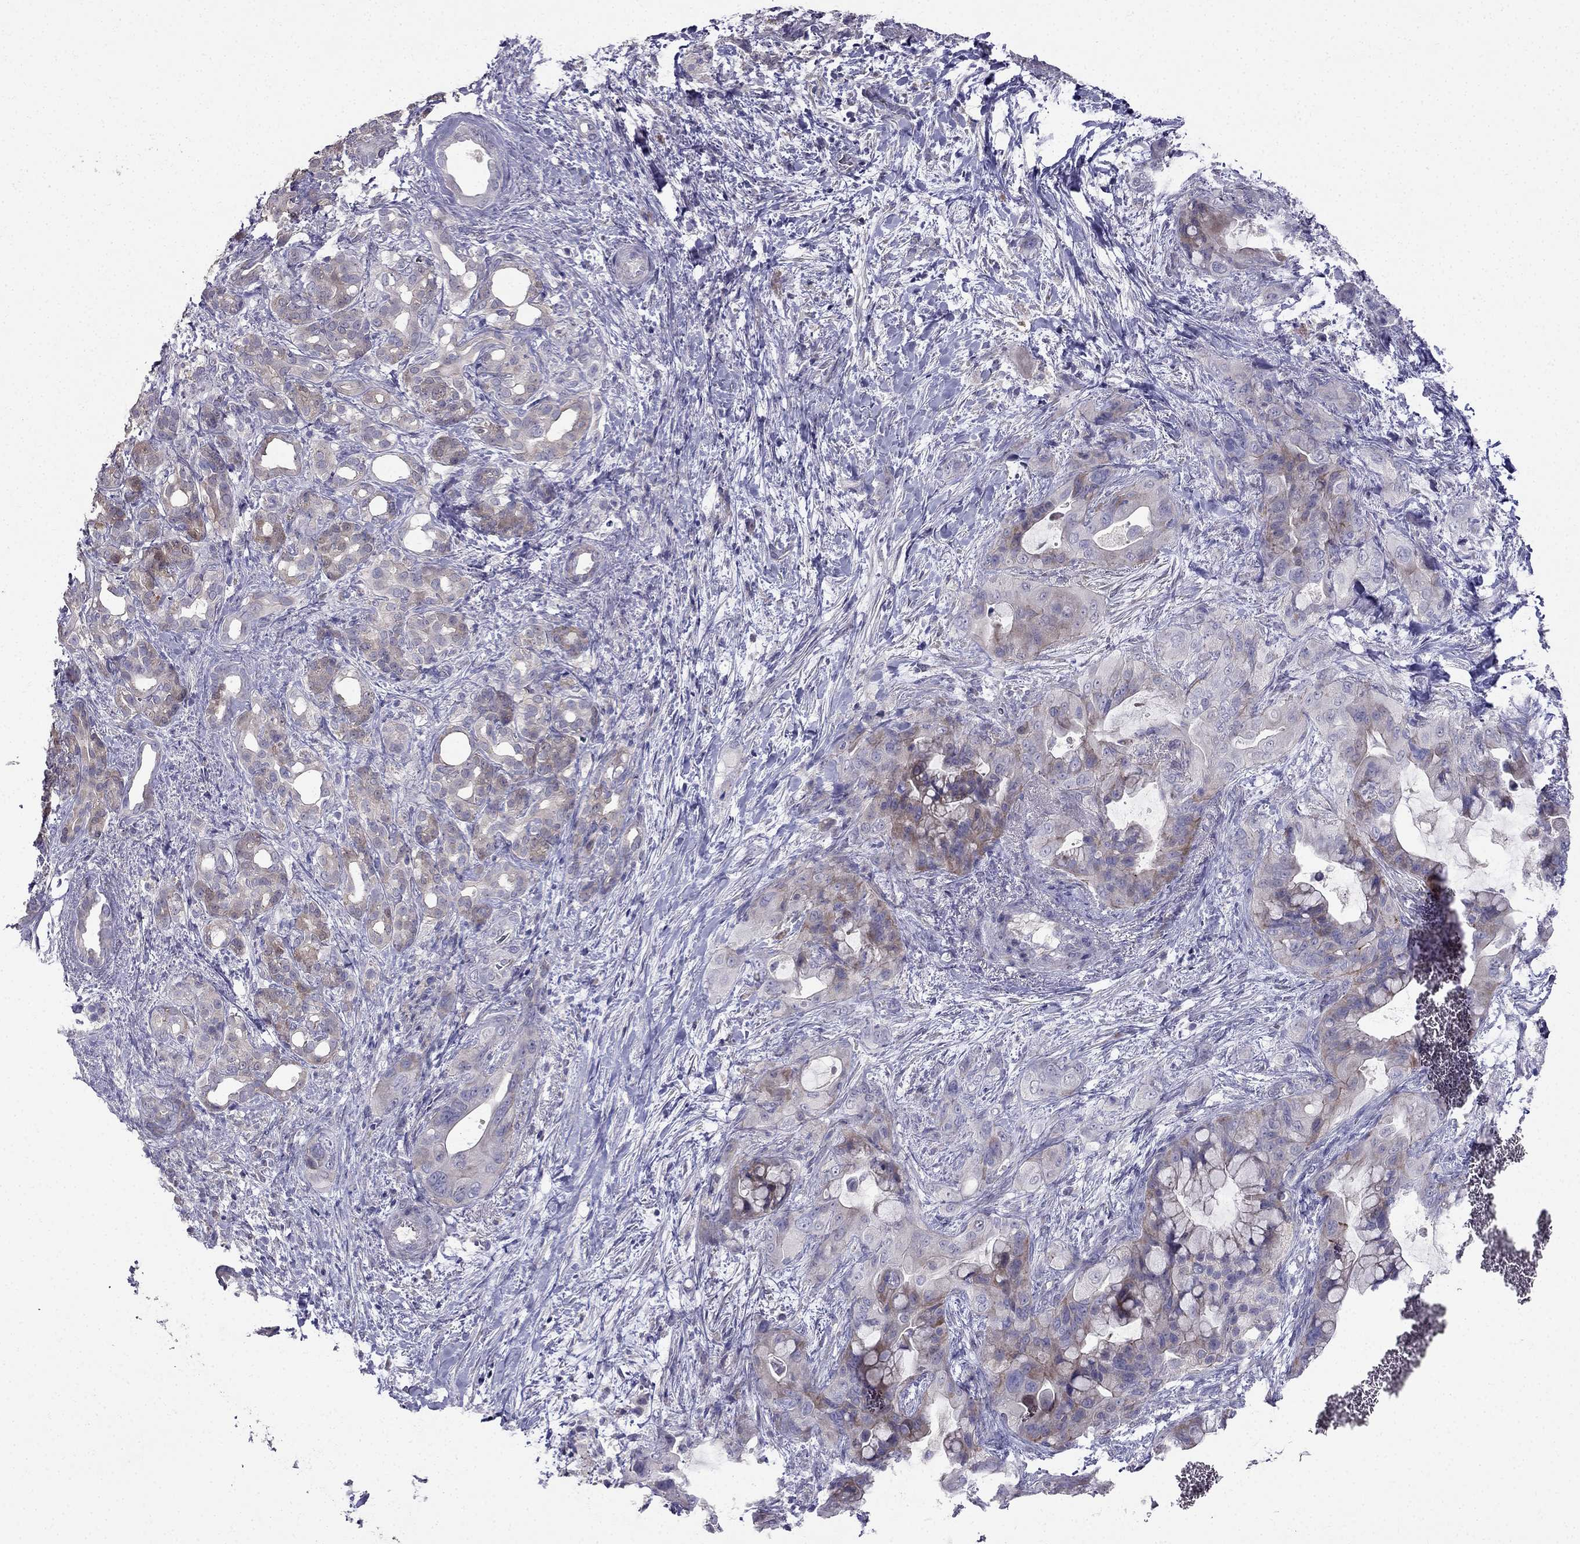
{"staining": {"intensity": "moderate", "quantity": "<25%", "location": "cytoplasmic/membranous"}, "tissue": "pancreatic cancer", "cell_type": "Tumor cells", "image_type": "cancer", "snomed": [{"axis": "morphology", "description": "Adenocarcinoma, NOS"}, {"axis": "topography", "description": "Pancreas"}], "caption": "The micrograph demonstrates immunohistochemical staining of pancreatic adenocarcinoma. There is moderate cytoplasmic/membranous expression is seen in about <25% of tumor cells.", "gene": "AS3MT", "patient": {"sex": "male", "age": 71}}